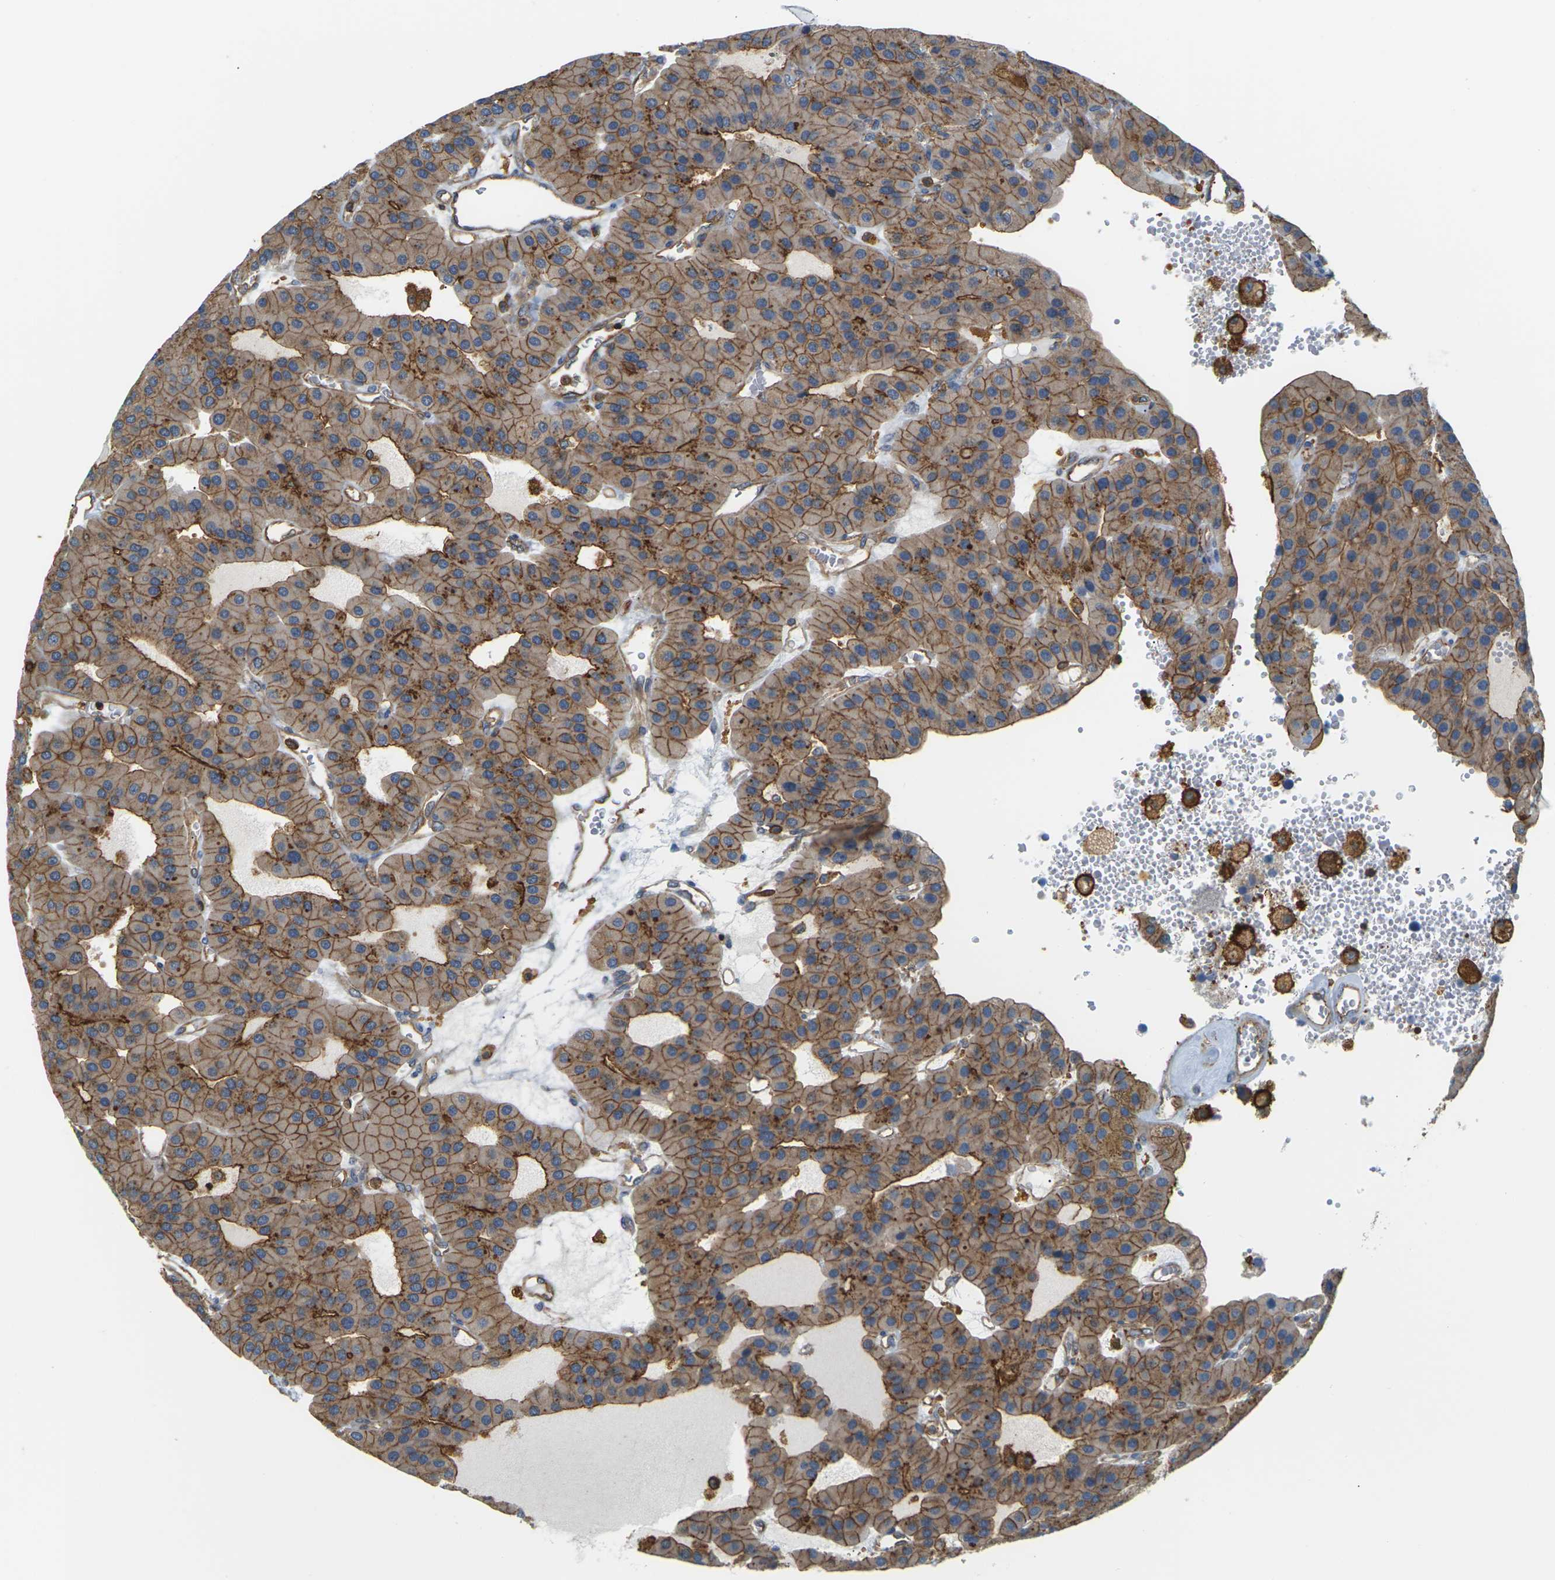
{"staining": {"intensity": "moderate", "quantity": ">75%", "location": "cytoplasmic/membranous"}, "tissue": "parathyroid gland", "cell_type": "Glandular cells", "image_type": "normal", "snomed": [{"axis": "morphology", "description": "Normal tissue, NOS"}, {"axis": "morphology", "description": "Adenoma, NOS"}, {"axis": "topography", "description": "Parathyroid gland"}], "caption": "A high-resolution image shows IHC staining of benign parathyroid gland, which reveals moderate cytoplasmic/membranous expression in about >75% of glandular cells. (Brightfield microscopy of DAB IHC at high magnification).", "gene": "IQGAP1", "patient": {"sex": "female", "age": 86}}